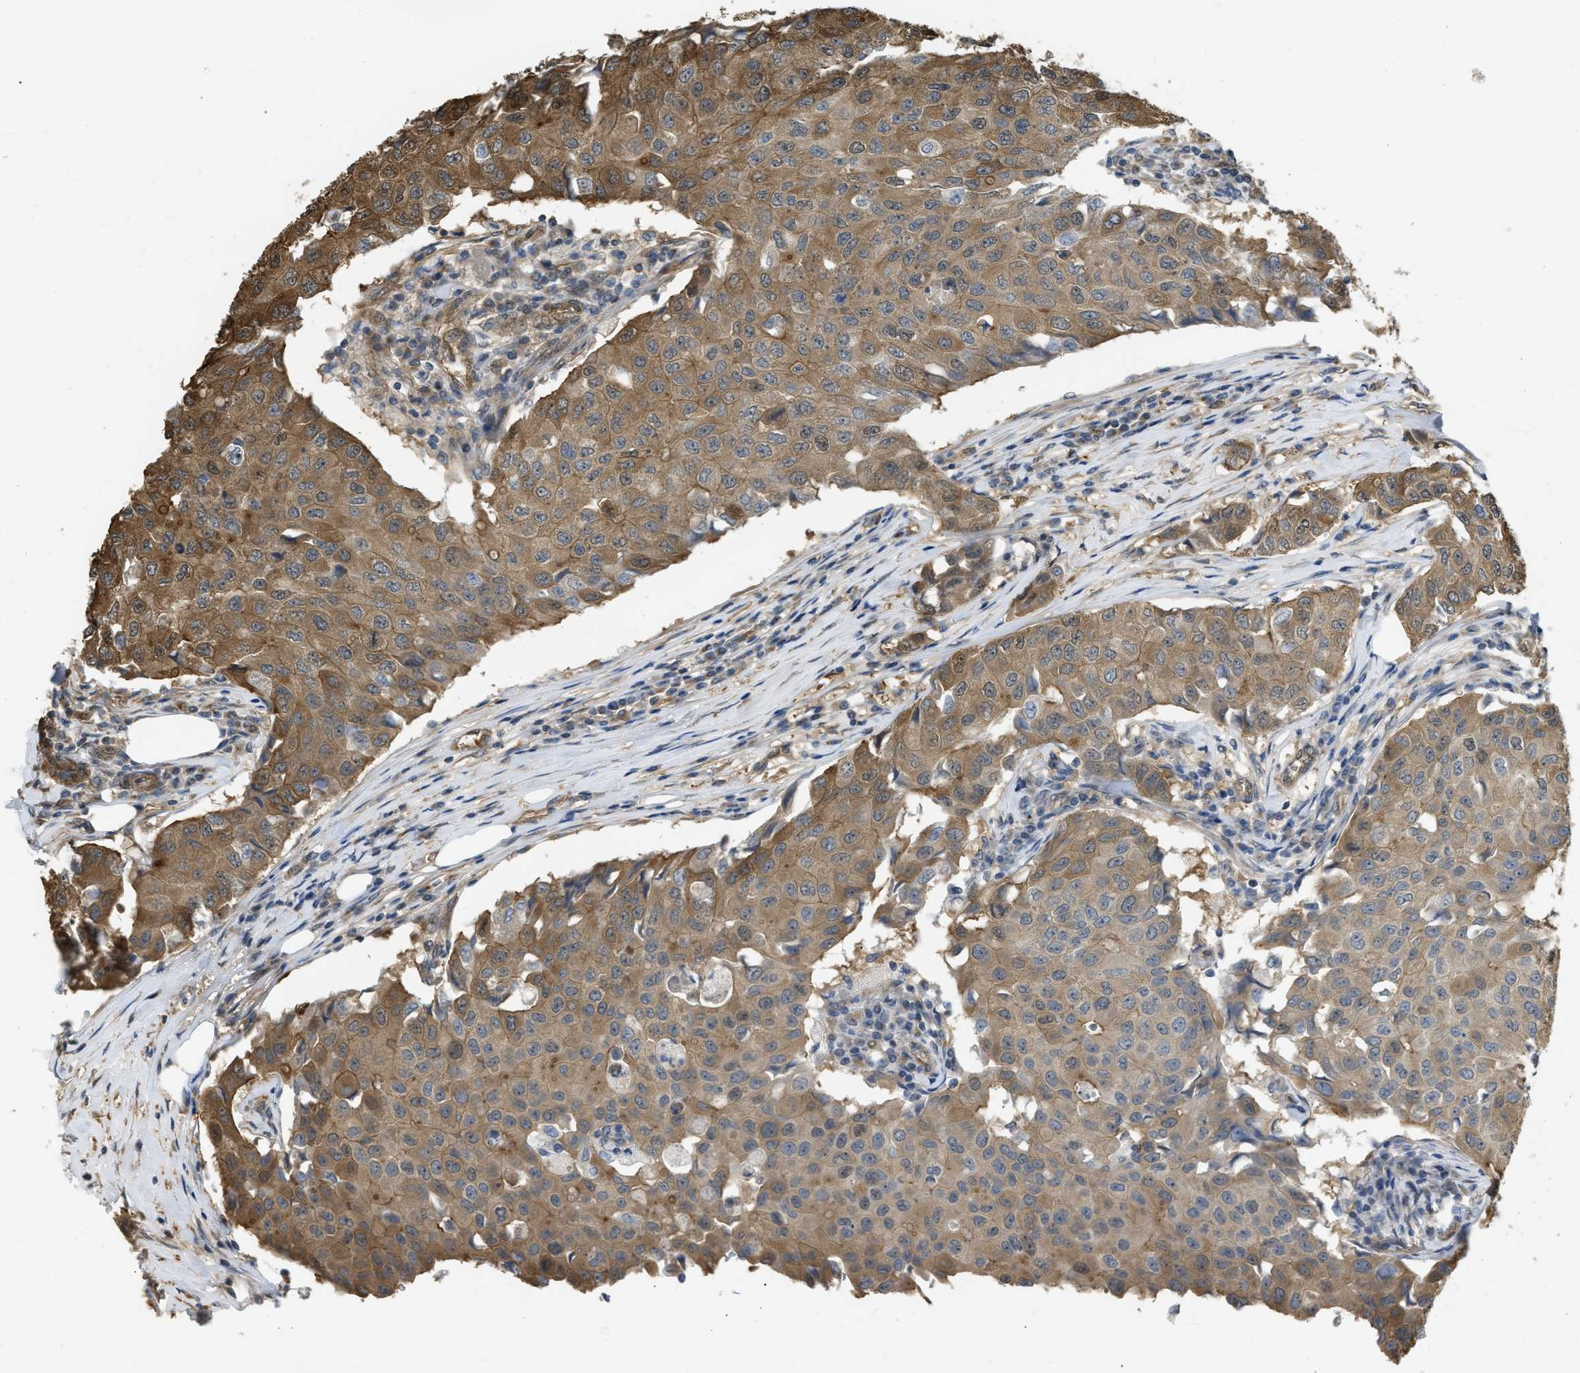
{"staining": {"intensity": "moderate", "quantity": ">75%", "location": "cytoplasmic/membranous"}, "tissue": "breast cancer", "cell_type": "Tumor cells", "image_type": "cancer", "snomed": [{"axis": "morphology", "description": "Duct carcinoma"}, {"axis": "topography", "description": "Breast"}], "caption": "Human infiltrating ductal carcinoma (breast) stained with a brown dye reveals moderate cytoplasmic/membranous positive positivity in about >75% of tumor cells.", "gene": "BAG3", "patient": {"sex": "female", "age": 80}}